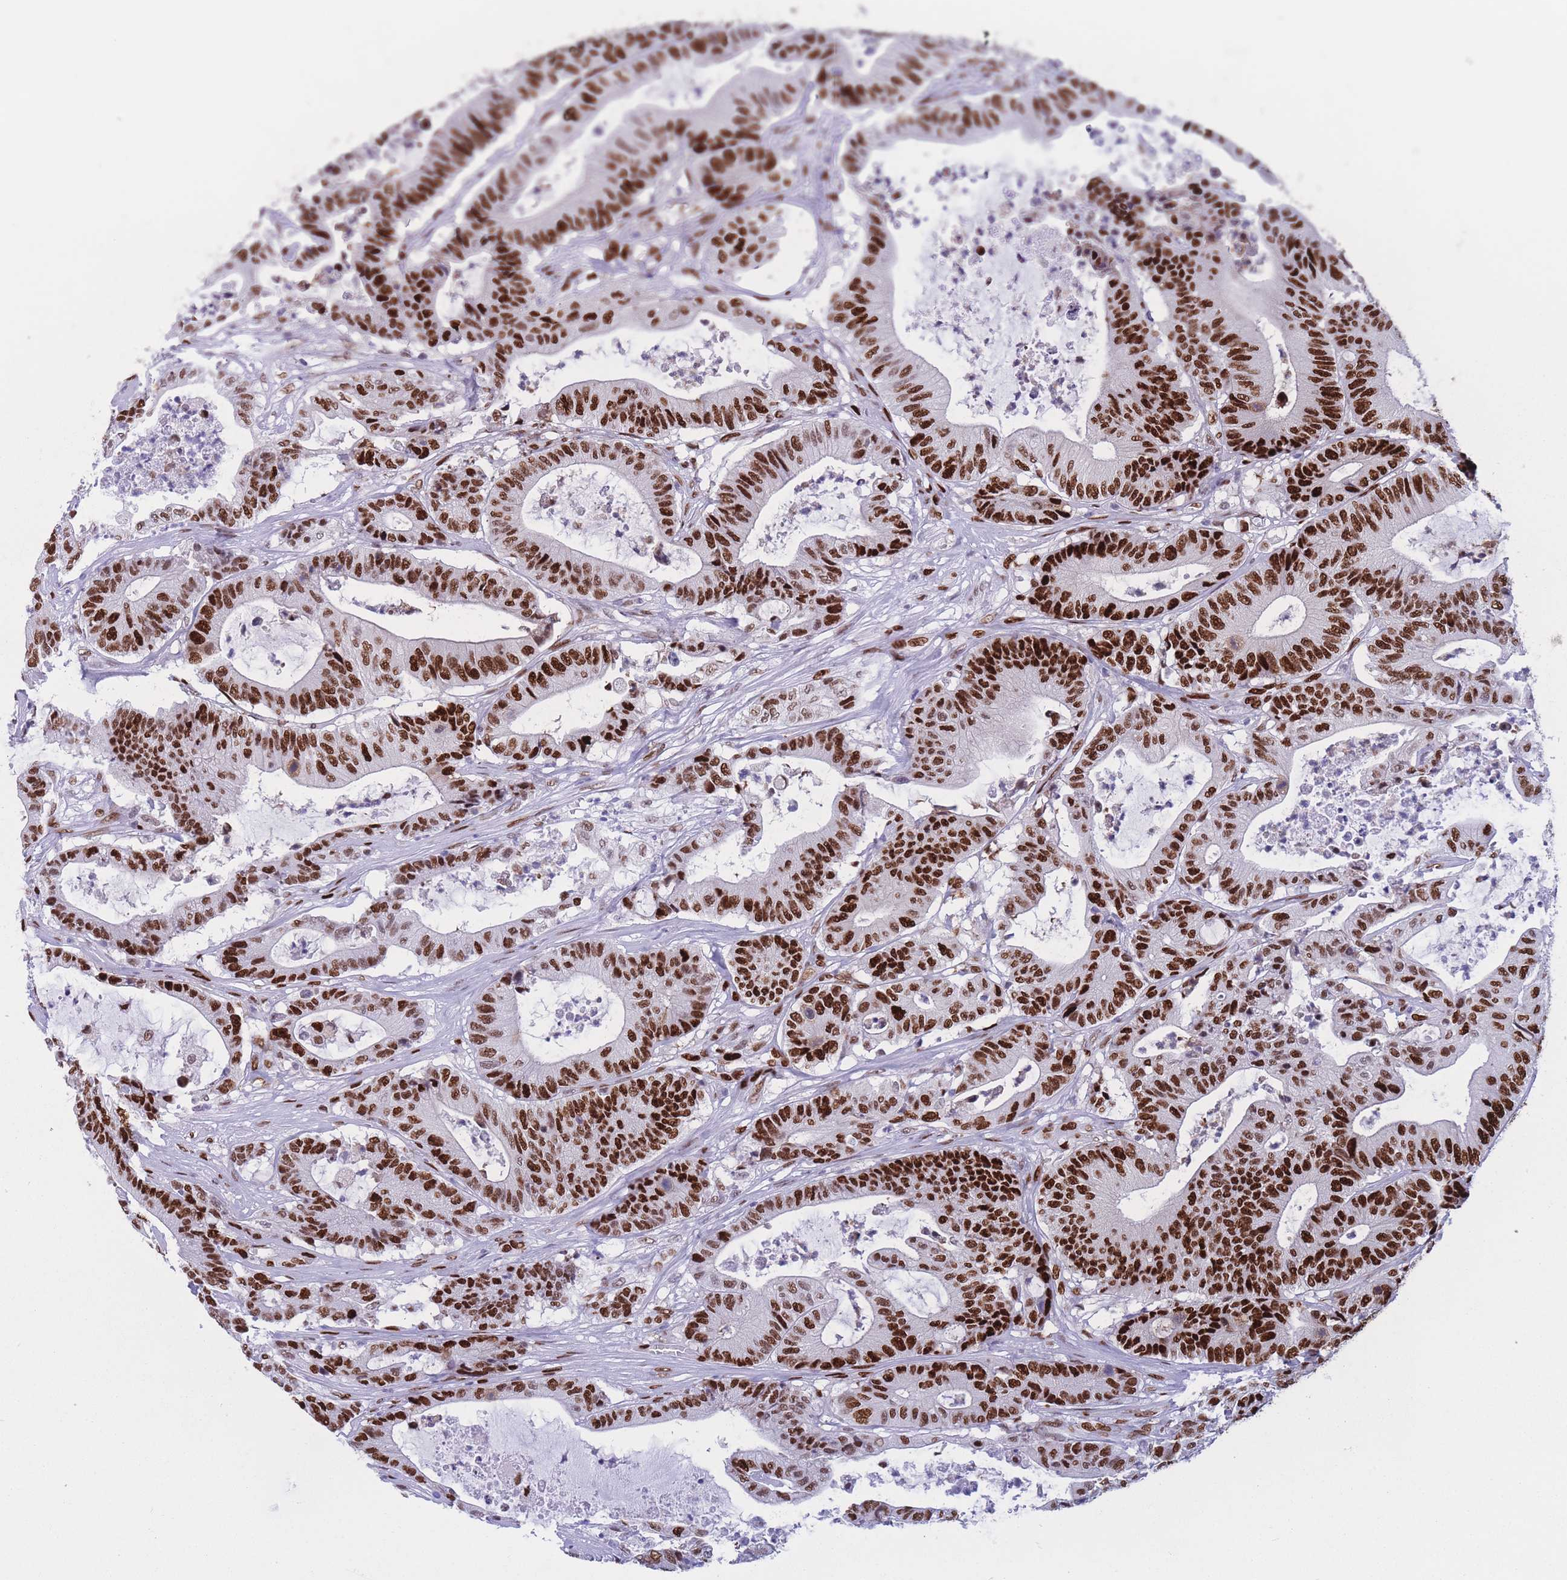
{"staining": {"intensity": "strong", "quantity": ">75%", "location": "nuclear"}, "tissue": "colorectal cancer", "cell_type": "Tumor cells", "image_type": "cancer", "snomed": [{"axis": "morphology", "description": "Adenocarcinoma, NOS"}, {"axis": "topography", "description": "Colon"}], "caption": "IHC image of neoplastic tissue: colorectal adenocarcinoma stained using immunohistochemistry reveals high levels of strong protein expression localized specifically in the nuclear of tumor cells, appearing as a nuclear brown color.", "gene": "NASP", "patient": {"sex": "female", "age": 84}}